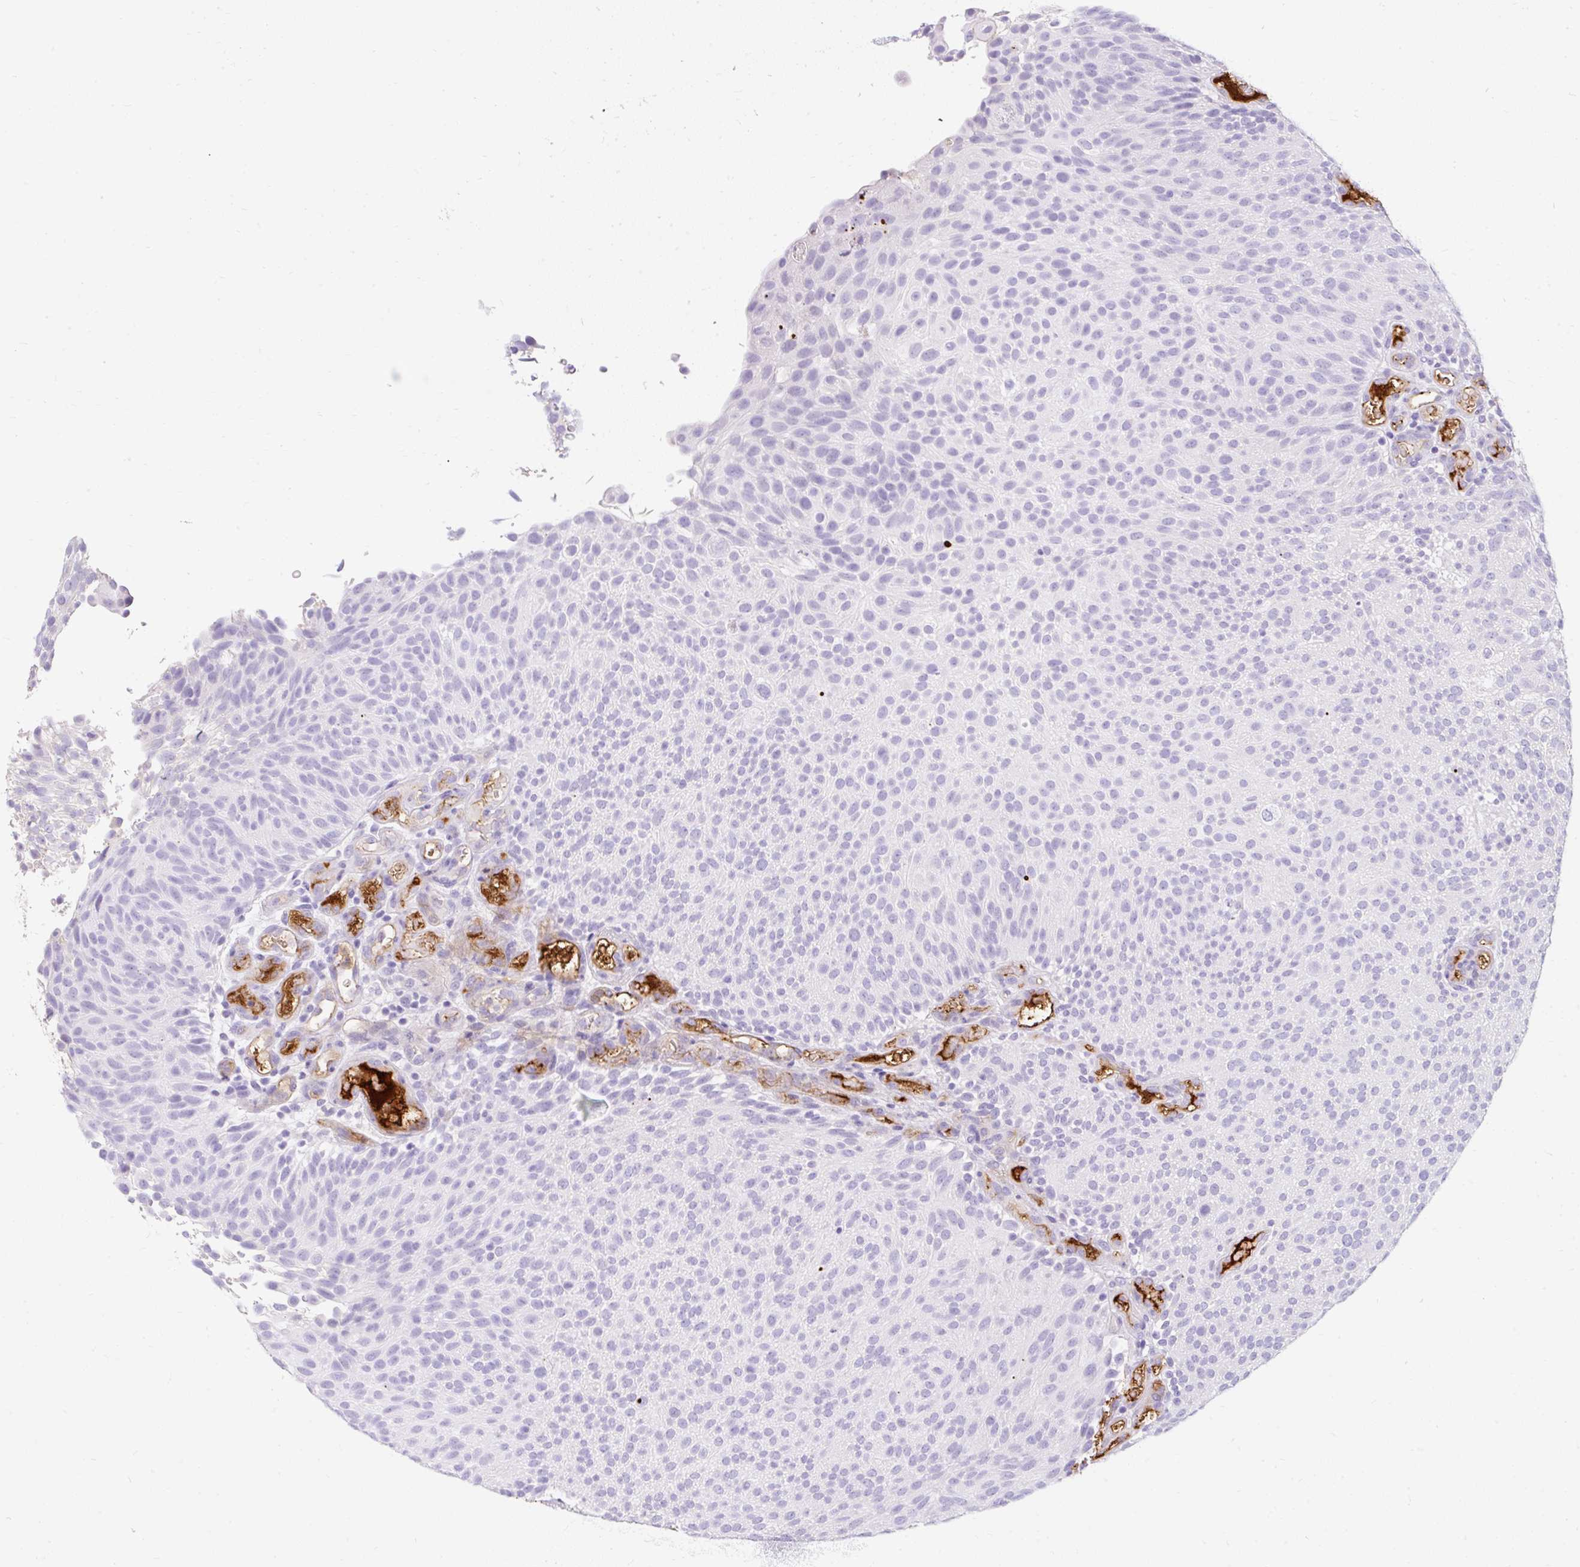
{"staining": {"intensity": "negative", "quantity": "none", "location": "none"}, "tissue": "urothelial cancer", "cell_type": "Tumor cells", "image_type": "cancer", "snomed": [{"axis": "morphology", "description": "Urothelial carcinoma, Low grade"}, {"axis": "topography", "description": "Urinary bladder"}], "caption": "IHC histopathology image of human urothelial cancer stained for a protein (brown), which shows no expression in tumor cells. (Stains: DAB IHC with hematoxylin counter stain, Microscopy: brightfield microscopy at high magnification).", "gene": "APOC4-APOC2", "patient": {"sex": "male", "age": 78}}